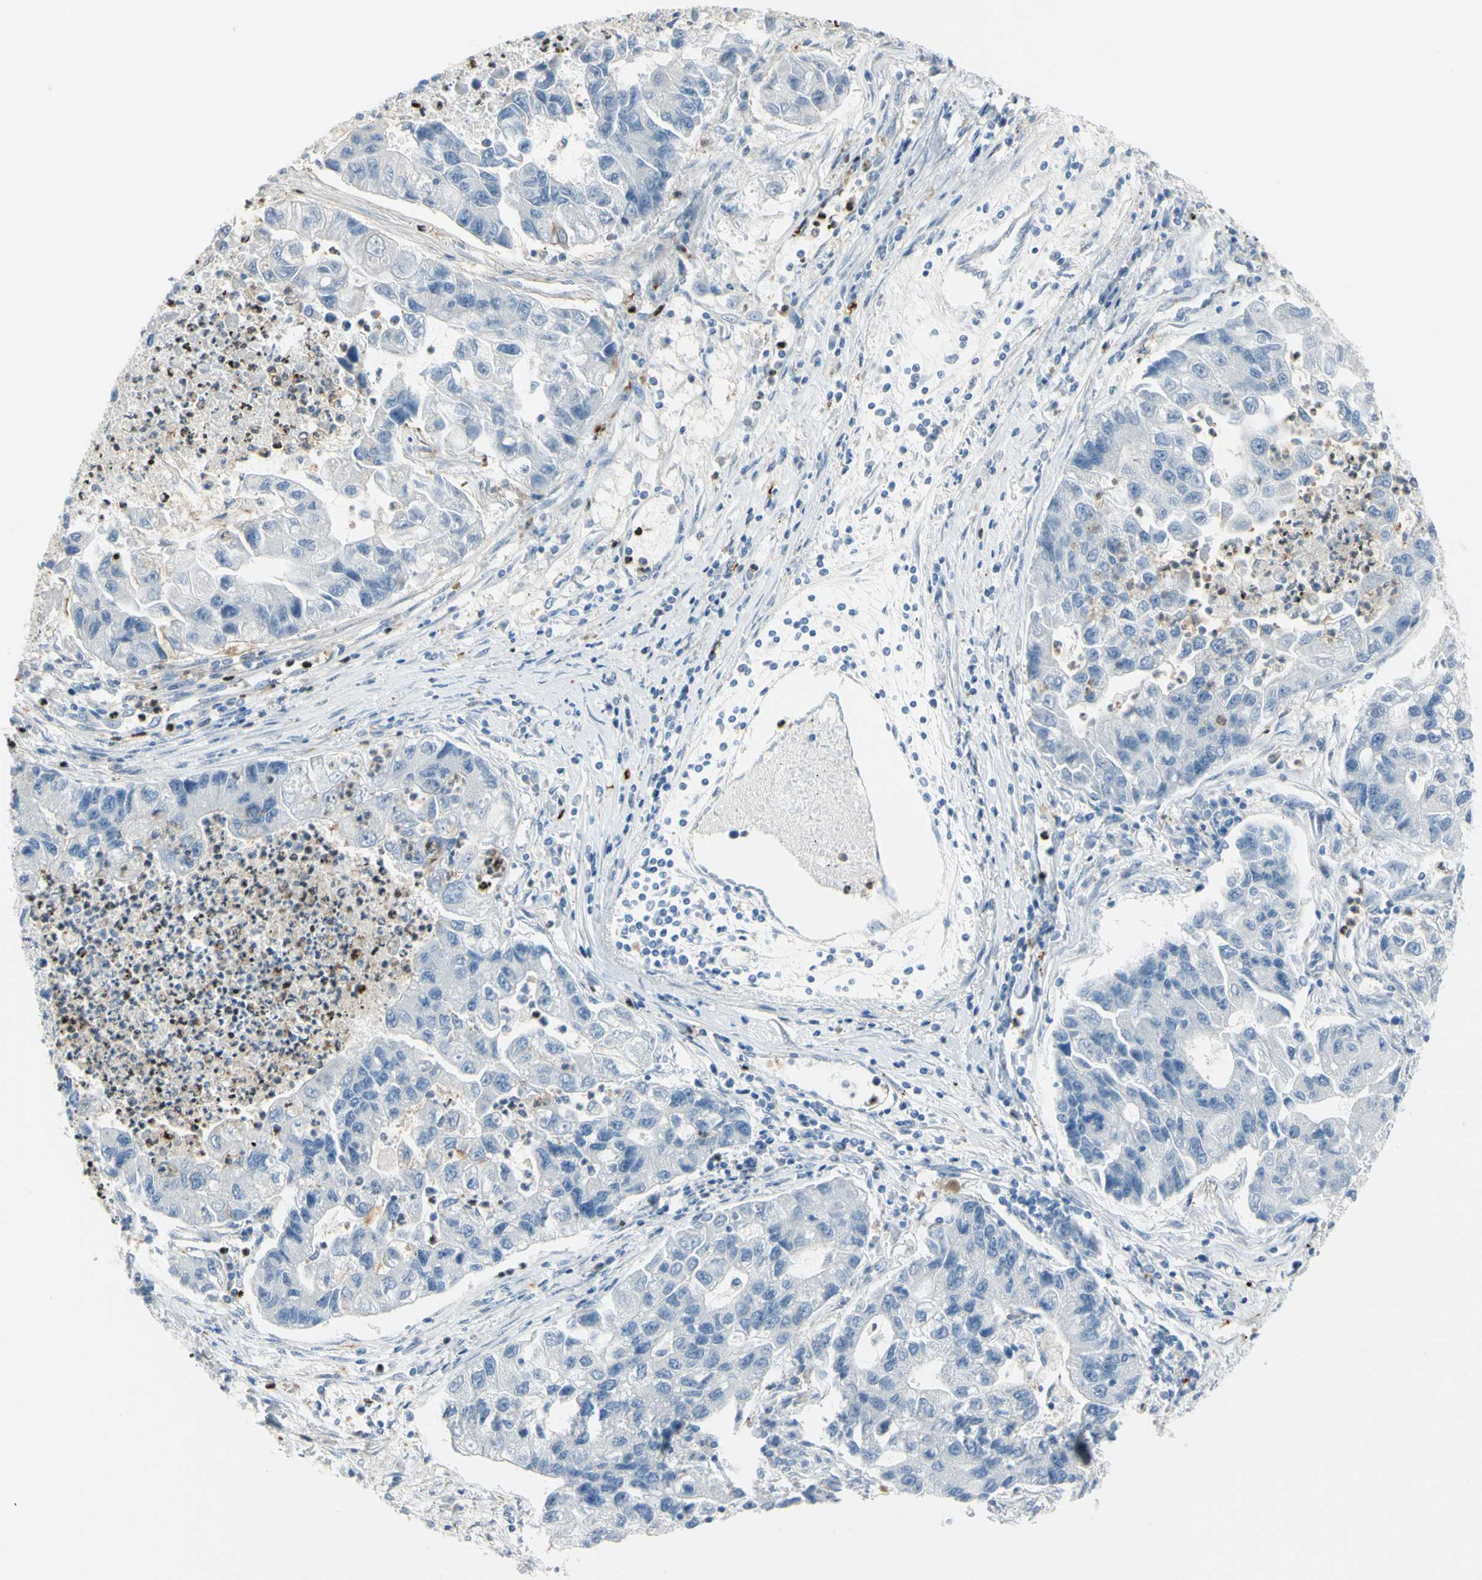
{"staining": {"intensity": "negative", "quantity": "none", "location": "none"}, "tissue": "lung cancer", "cell_type": "Tumor cells", "image_type": "cancer", "snomed": [{"axis": "morphology", "description": "Adenocarcinoma, NOS"}, {"axis": "topography", "description": "Lung"}], "caption": "An immunohistochemistry image of lung adenocarcinoma is shown. There is no staining in tumor cells of lung adenocarcinoma.", "gene": "ZNF557", "patient": {"sex": "female", "age": 51}}